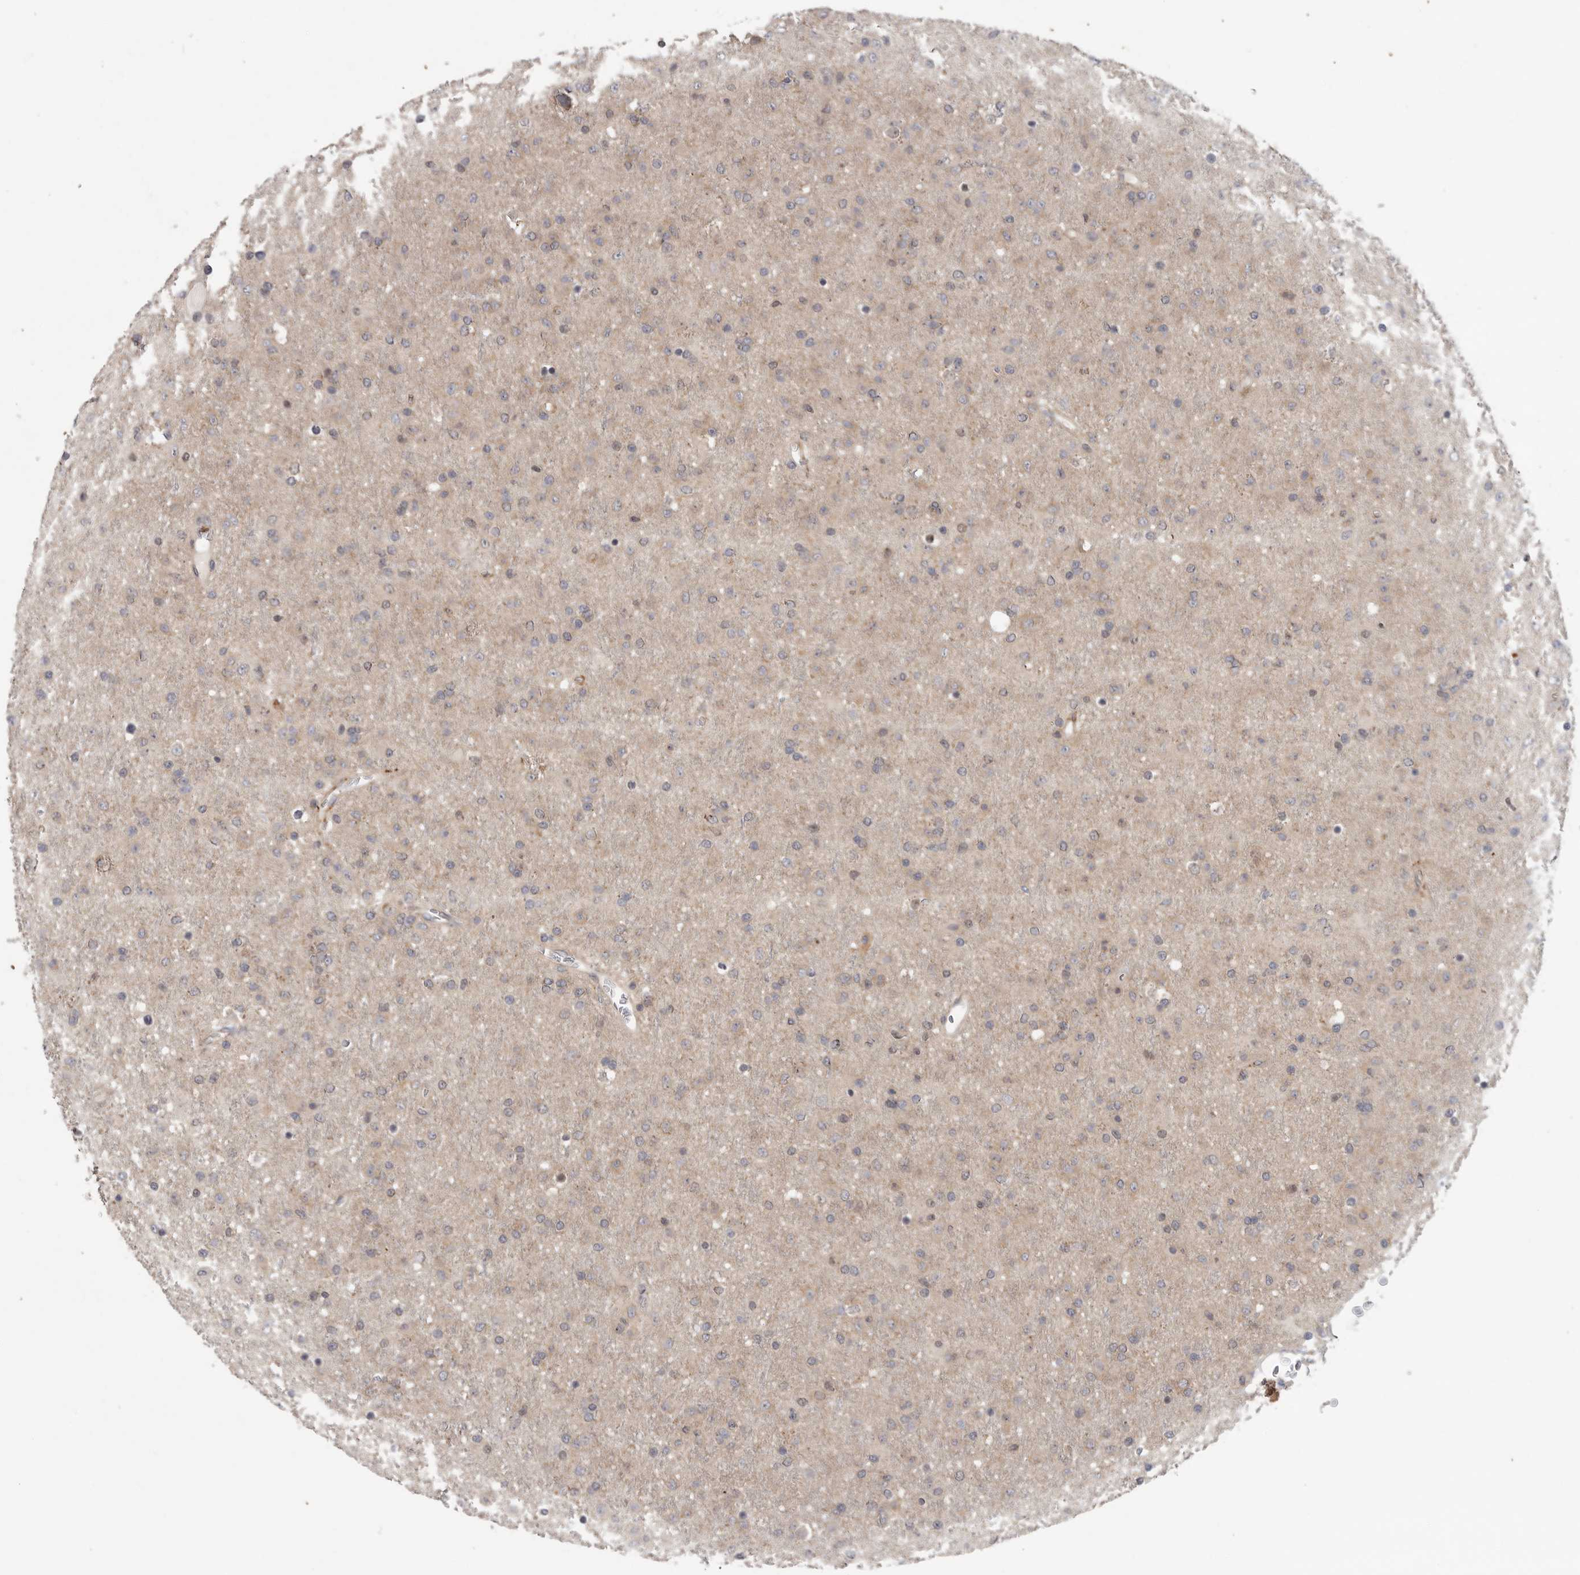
{"staining": {"intensity": "weak", "quantity": ">75%", "location": "cytoplasmic/membranous"}, "tissue": "glioma", "cell_type": "Tumor cells", "image_type": "cancer", "snomed": [{"axis": "morphology", "description": "Glioma, malignant, Low grade"}, {"axis": "topography", "description": "Brain"}], "caption": "The image exhibits staining of glioma, revealing weak cytoplasmic/membranous protein positivity (brown color) within tumor cells.", "gene": "KLK5", "patient": {"sex": "male", "age": 65}}